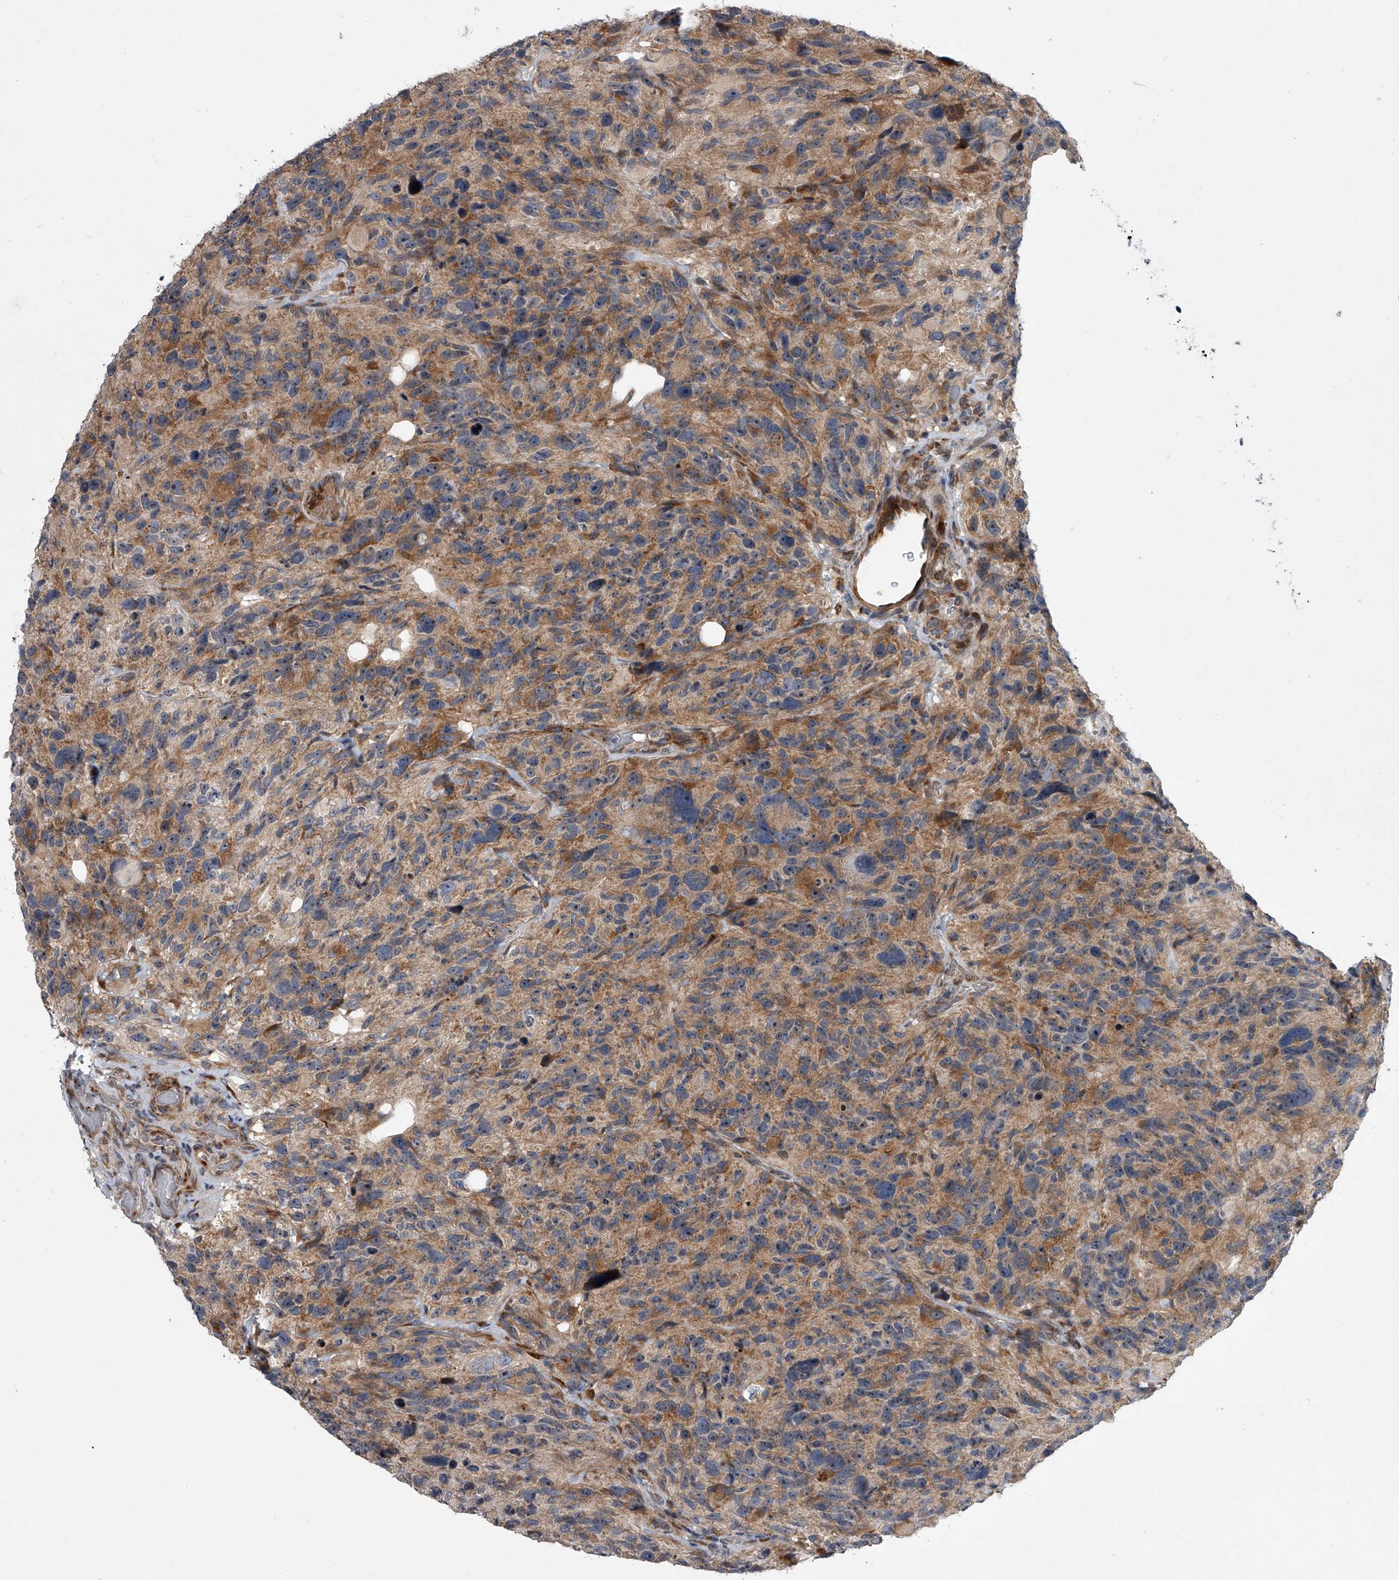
{"staining": {"intensity": "weak", "quantity": "25%-75%", "location": "cytoplasmic/membranous"}, "tissue": "glioma", "cell_type": "Tumor cells", "image_type": "cancer", "snomed": [{"axis": "morphology", "description": "Glioma, malignant, High grade"}, {"axis": "topography", "description": "Brain"}], "caption": "Glioma was stained to show a protein in brown. There is low levels of weak cytoplasmic/membranous staining in about 25%-75% of tumor cells.", "gene": "DLGAP2", "patient": {"sex": "male", "age": 69}}